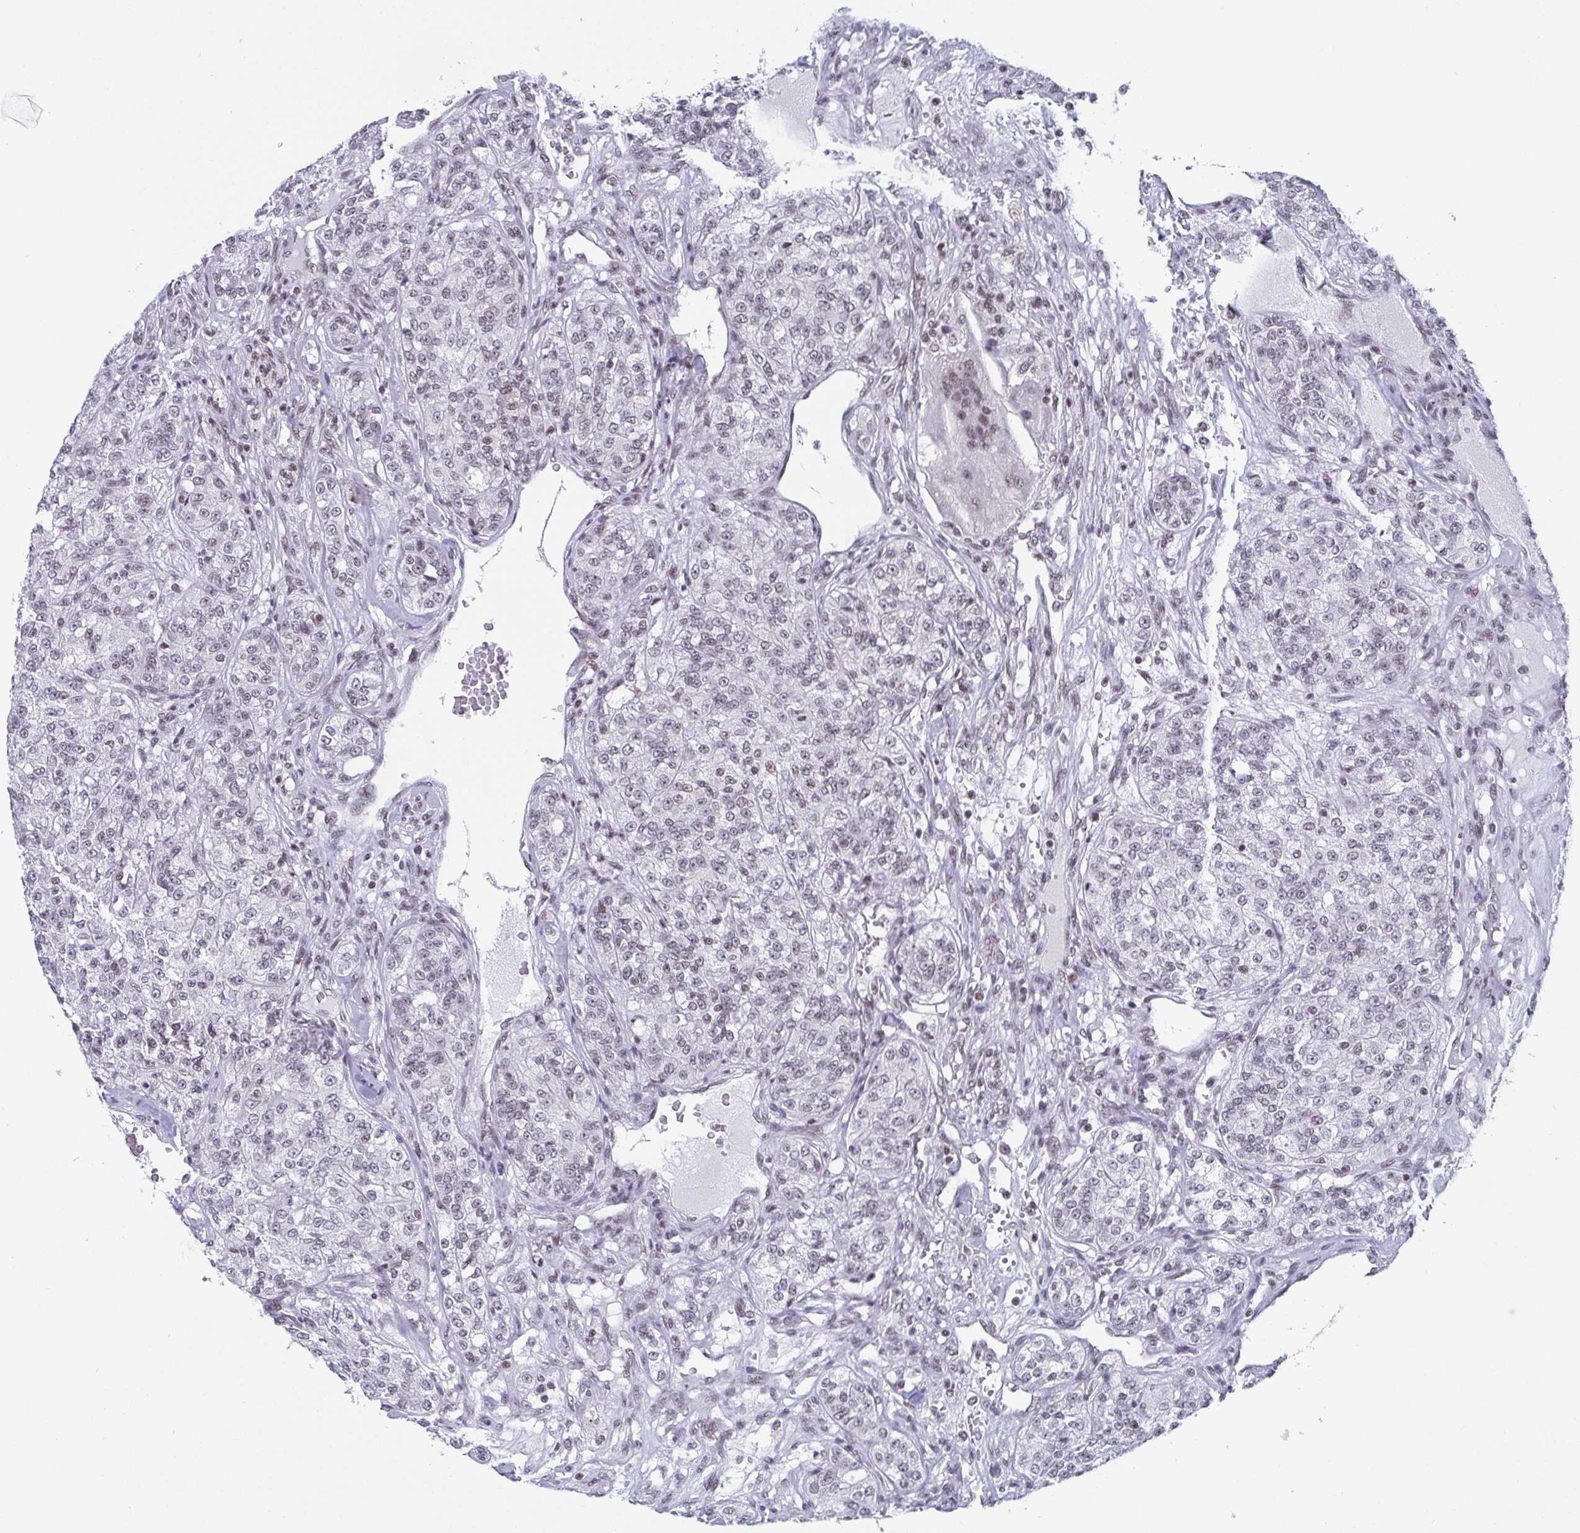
{"staining": {"intensity": "weak", "quantity": "<25%", "location": "nuclear"}, "tissue": "renal cancer", "cell_type": "Tumor cells", "image_type": "cancer", "snomed": [{"axis": "morphology", "description": "Adenocarcinoma, NOS"}, {"axis": "topography", "description": "Kidney"}], "caption": "Immunohistochemical staining of adenocarcinoma (renal) exhibits no significant expression in tumor cells.", "gene": "CTCF", "patient": {"sex": "female", "age": 63}}